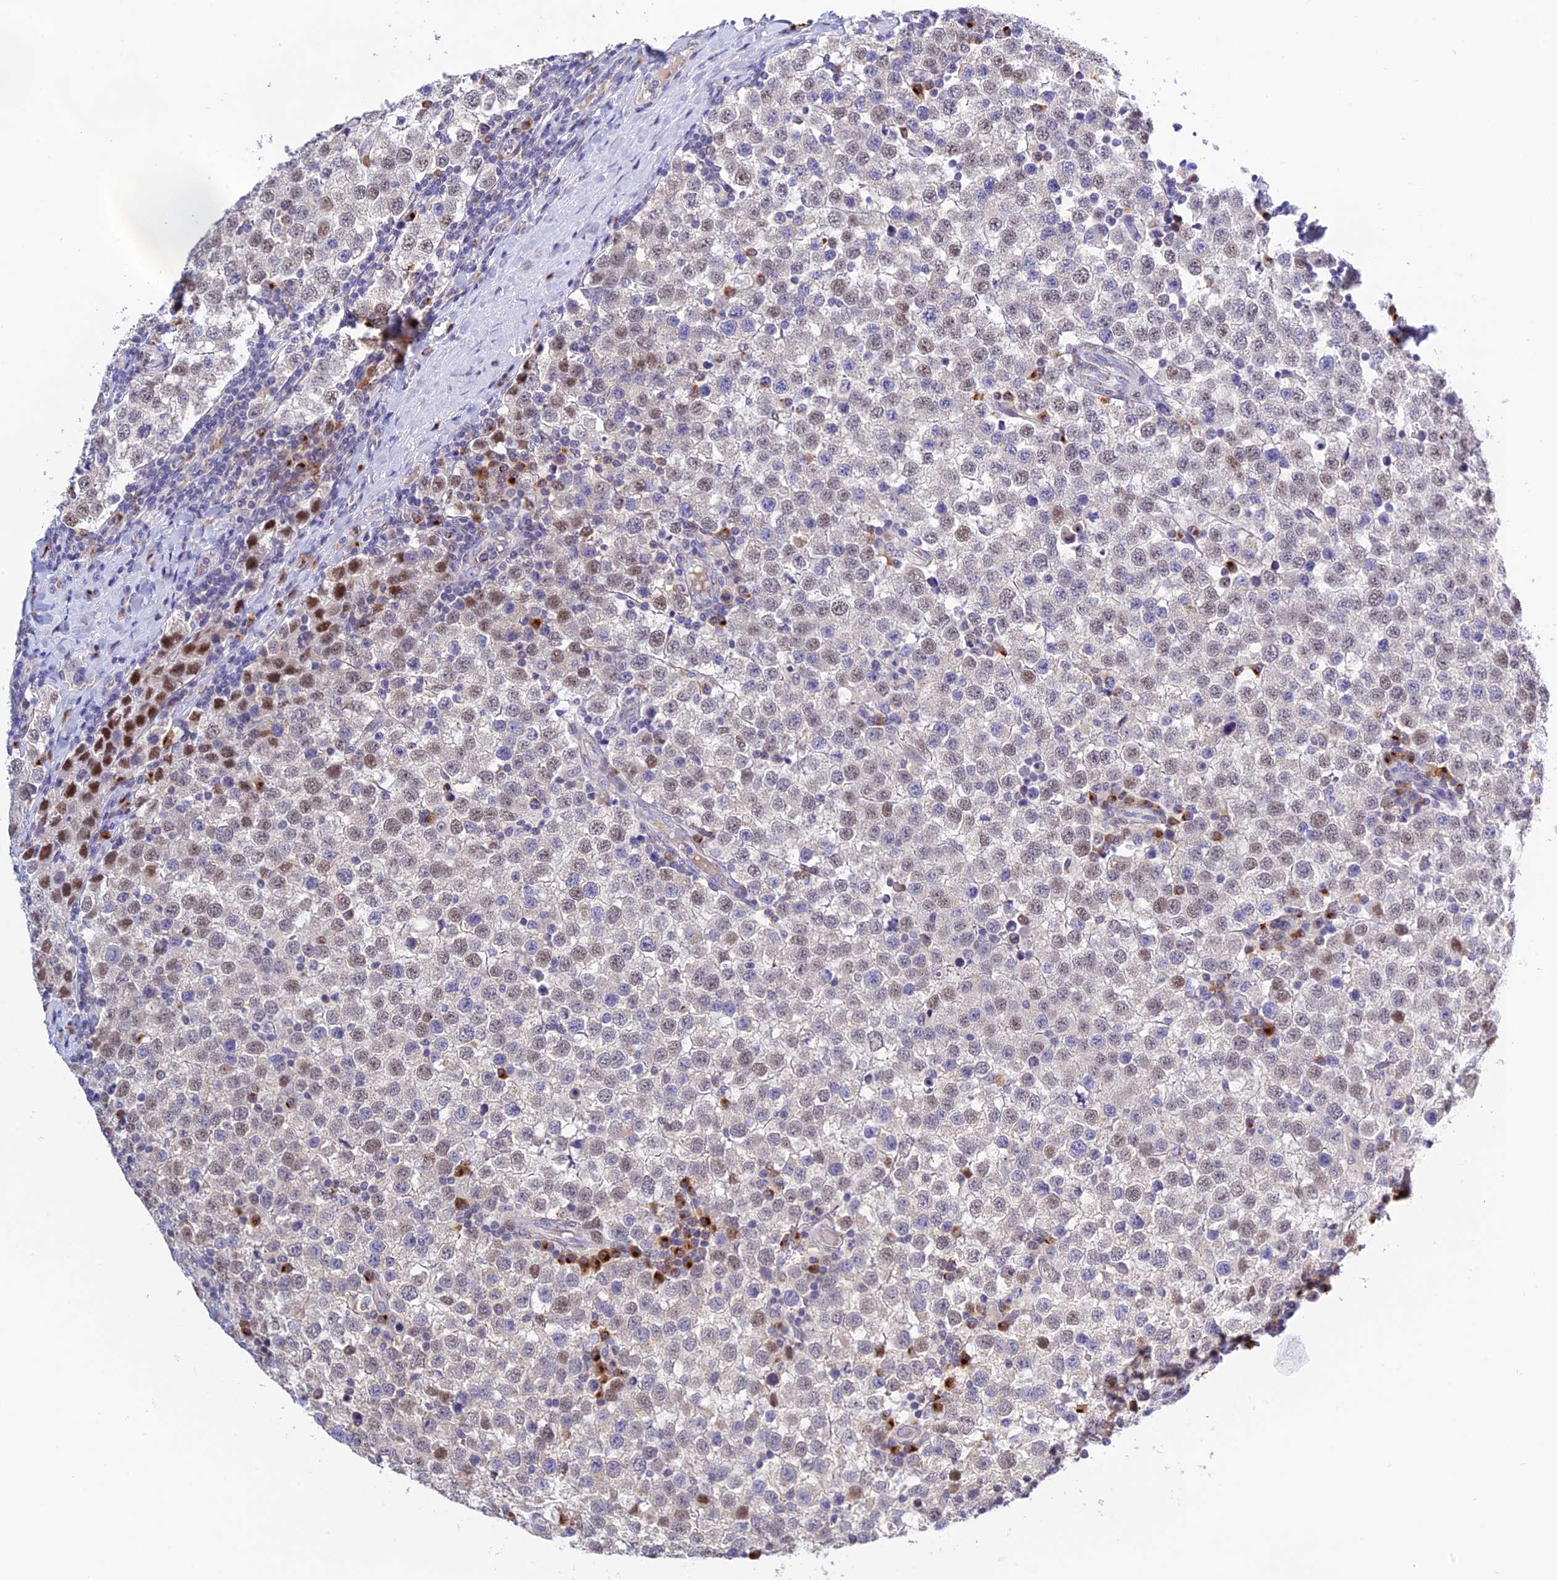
{"staining": {"intensity": "weak", "quantity": "25%-75%", "location": "nuclear"}, "tissue": "testis cancer", "cell_type": "Tumor cells", "image_type": "cancer", "snomed": [{"axis": "morphology", "description": "Seminoma, NOS"}, {"axis": "topography", "description": "Testis"}], "caption": "IHC micrograph of neoplastic tissue: human testis cancer stained using IHC exhibits low levels of weak protein expression localized specifically in the nuclear of tumor cells, appearing as a nuclear brown color.", "gene": "SNX17", "patient": {"sex": "male", "age": 34}}